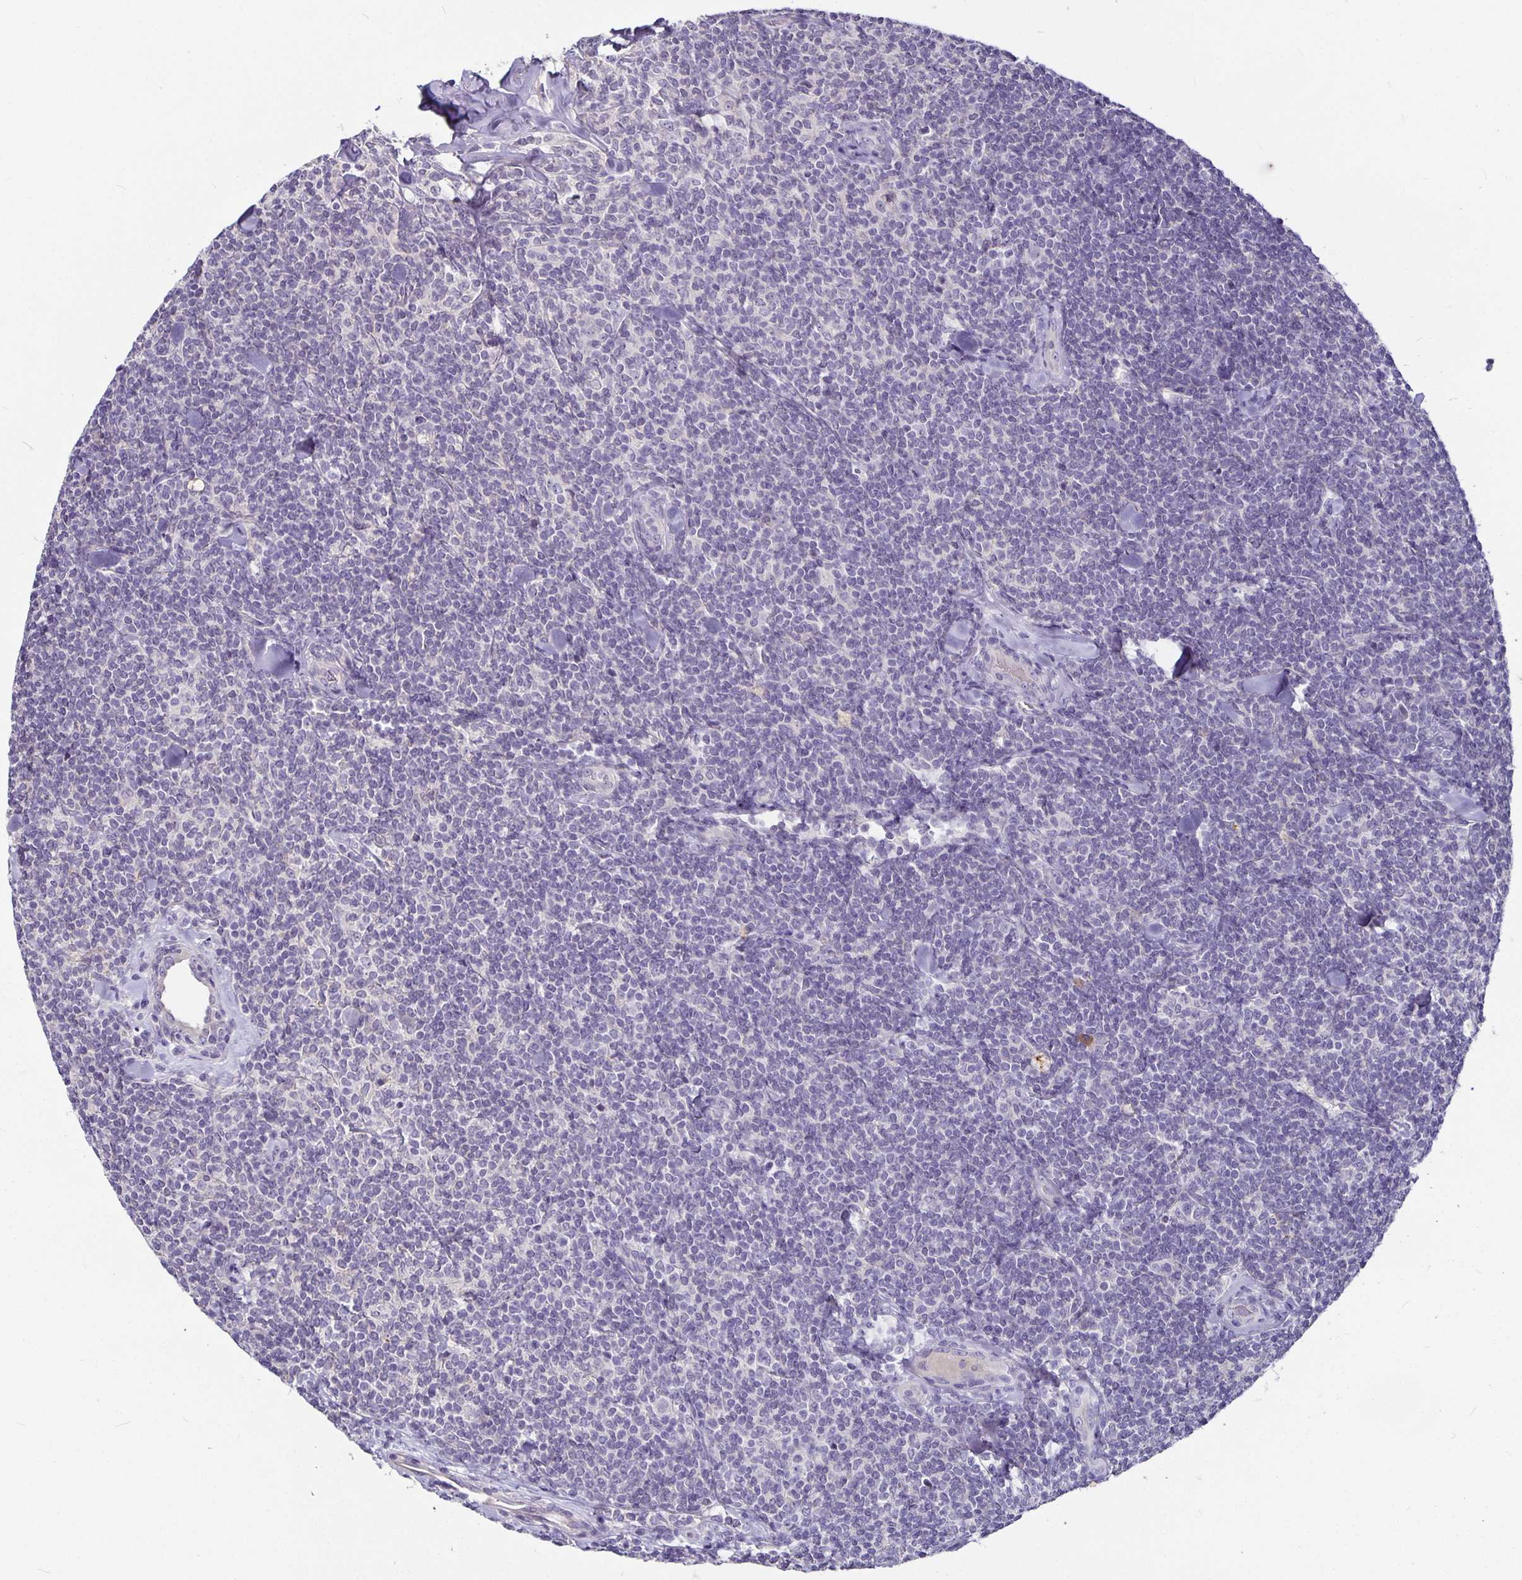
{"staining": {"intensity": "negative", "quantity": "none", "location": "none"}, "tissue": "lymphoma", "cell_type": "Tumor cells", "image_type": "cancer", "snomed": [{"axis": "morphology", "description": "Malignant lymphoma, non-Hodgkin's type, Low grade"}, {"axis": "topography", "description": "Lymph node"}], "caption": "Immunohistochemical staining of human lymphoma reveals no significant staining in tumor cells. (Immunohistochemistry (ihc), brightfield microscopy, high magnification).", "gene": "CA12", "patient": {"sex": "female", "age": 56}}